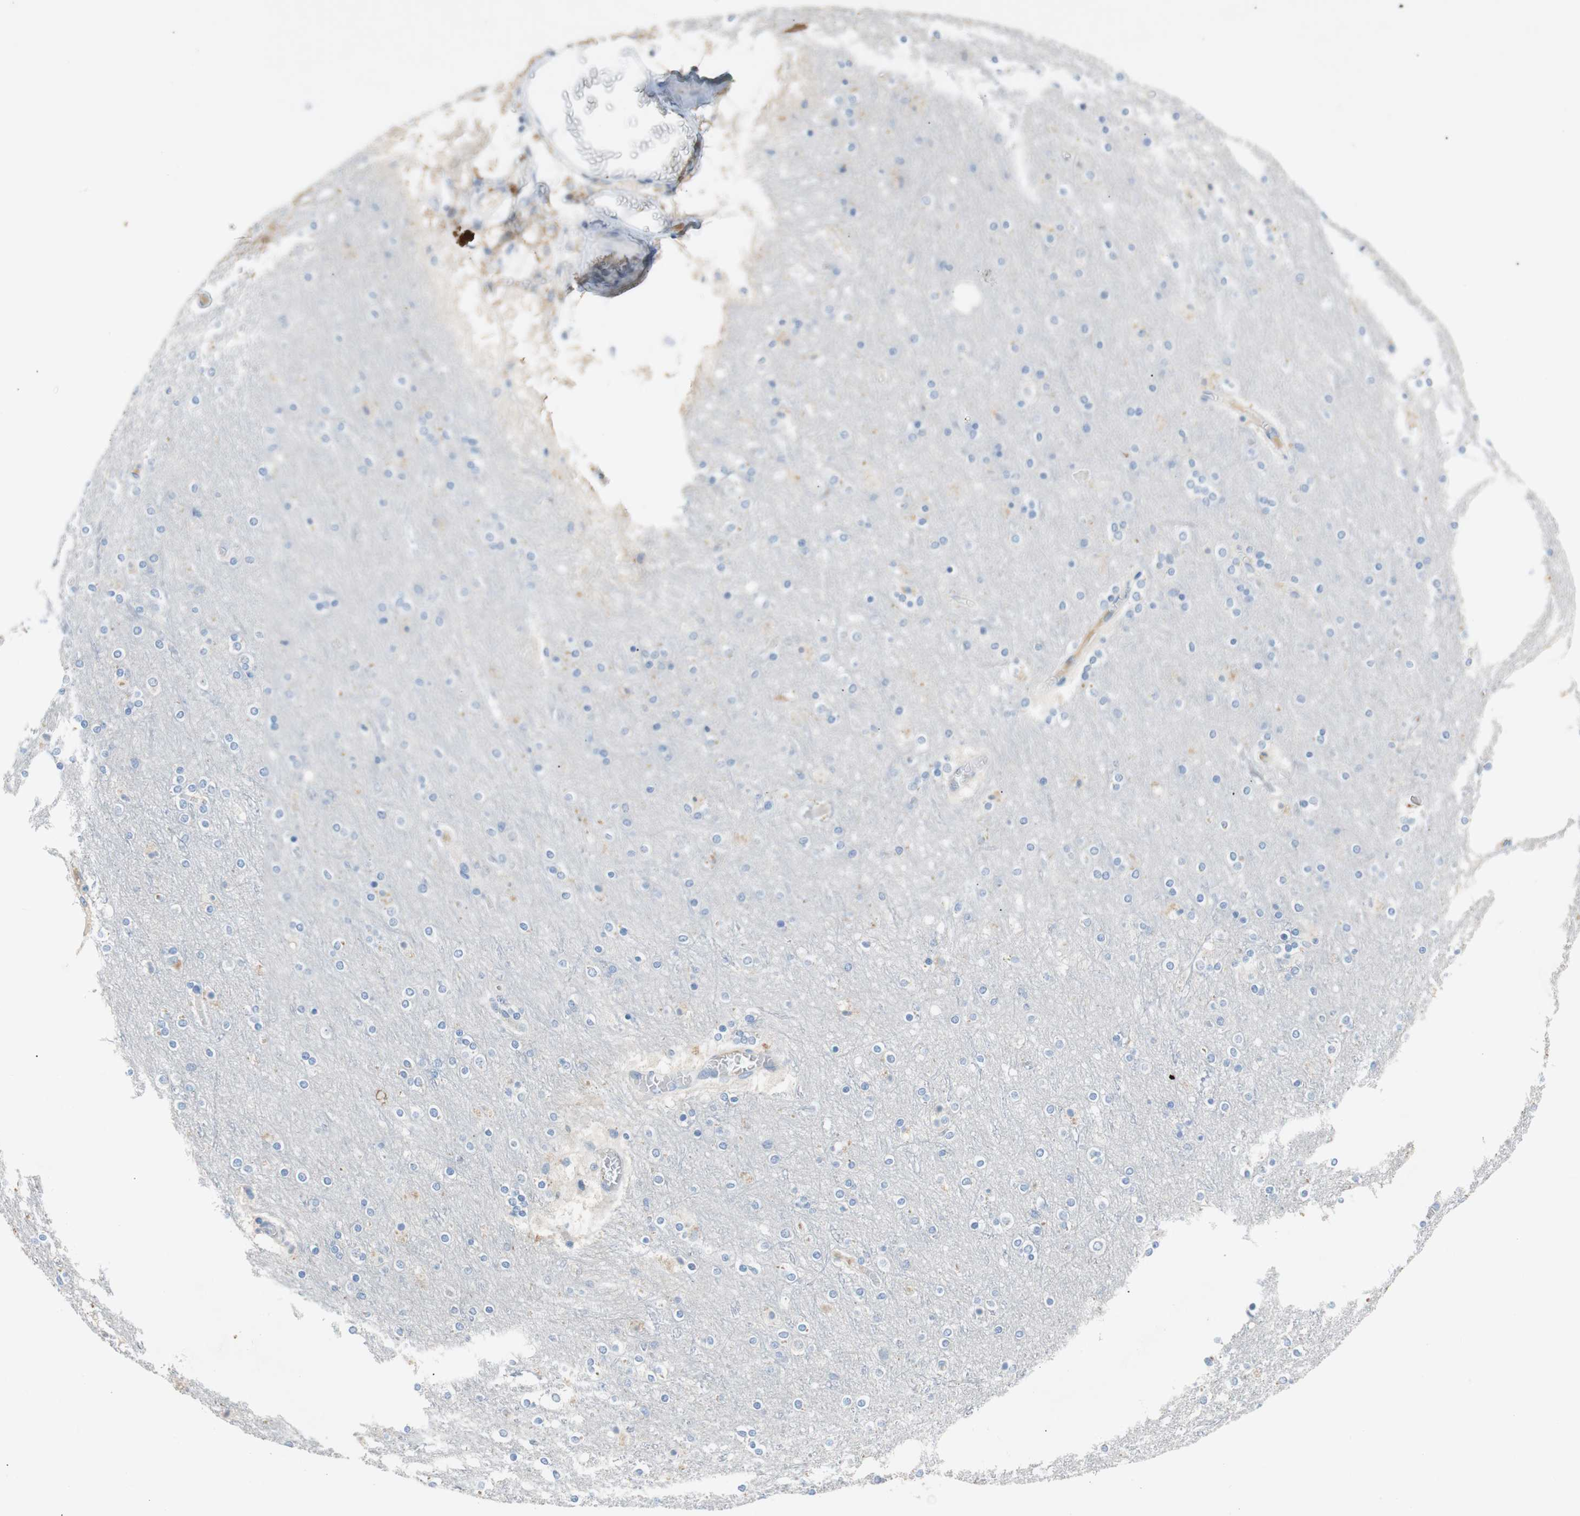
{"staining": {"intensity": "negative", "quantity": "none", "location": "none"}, "tissue": "cerebral cortex", "cell_type": "Endothelial cells", "image_type": "normal", "snomed": [{"axis": "morphology", "description": "Normal tissue, NOS"}, {"axis": "topography", "description": "Cerebral cortex"}], "caption": "Immunohistochemistry (IHC) image of benign human cerebral cortex stained for a protein (brown), which displays no expression in endothelial cells.", "gene": "CCM2L", "patient": {"sex": "female", "age": 54}}